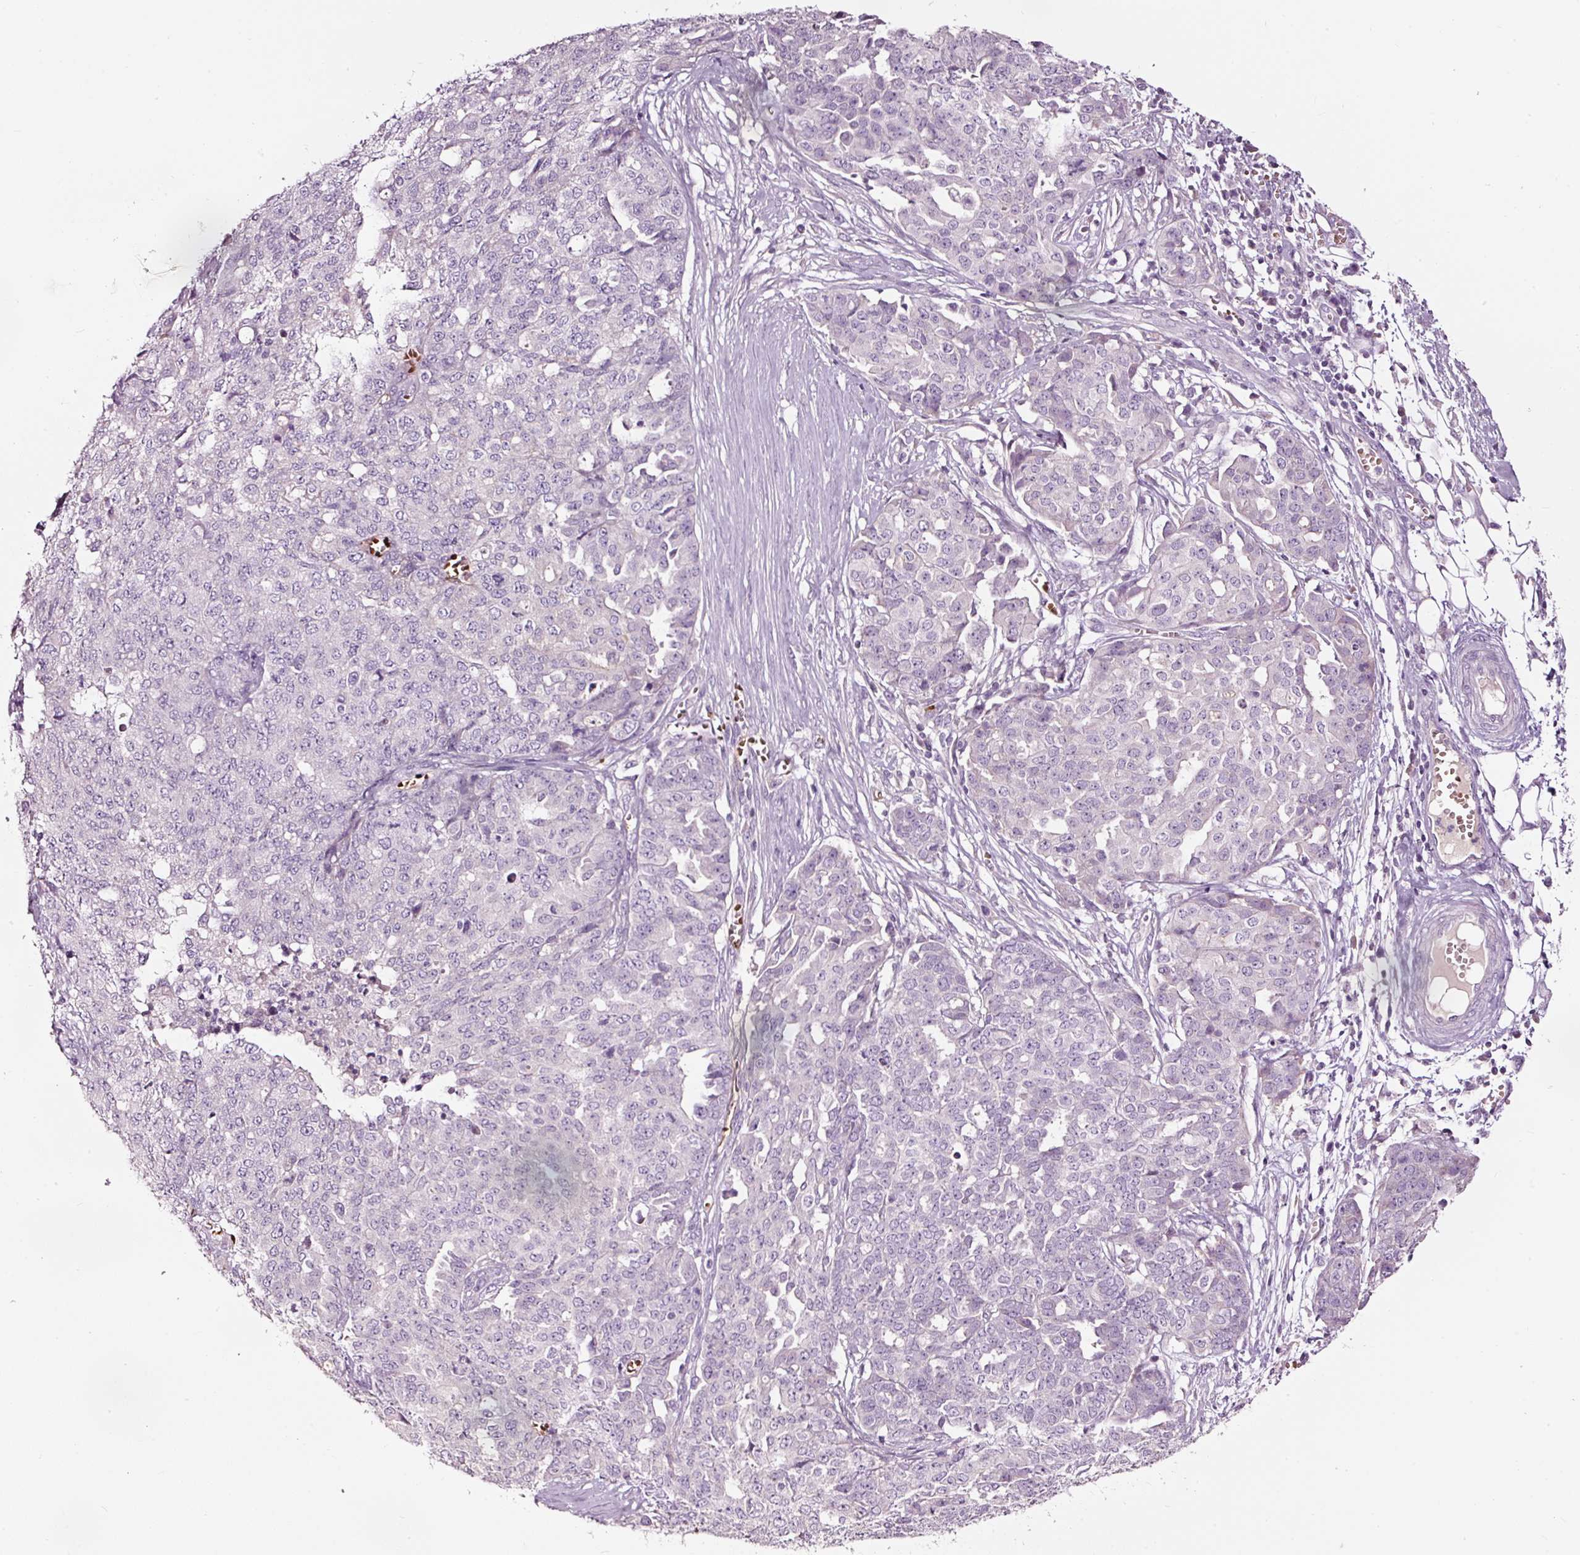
{"staining": {"intensity": "negative", "quantity": "none", "location": "none"}, "tissue": "ovarian cancer", "cell_type": "Tumor cells", "image_type": "cancer", "snomed": [{"axis": "morphology", "description": "Cystadenocarcinoma, serous, NOS"}, {"axis": "topography", "description": "Soft tissue"}, {"axis": "topography", "description": "Ovary"}], "caption": "High power microscopy photomicrograph of an immunohistochemistry (IHC) histopathology image of ovarian cancer, revealing no significant staining in tumor cells.", "gene": "LDHAL6B", "patient": {"sex": "female", "age": 57}}